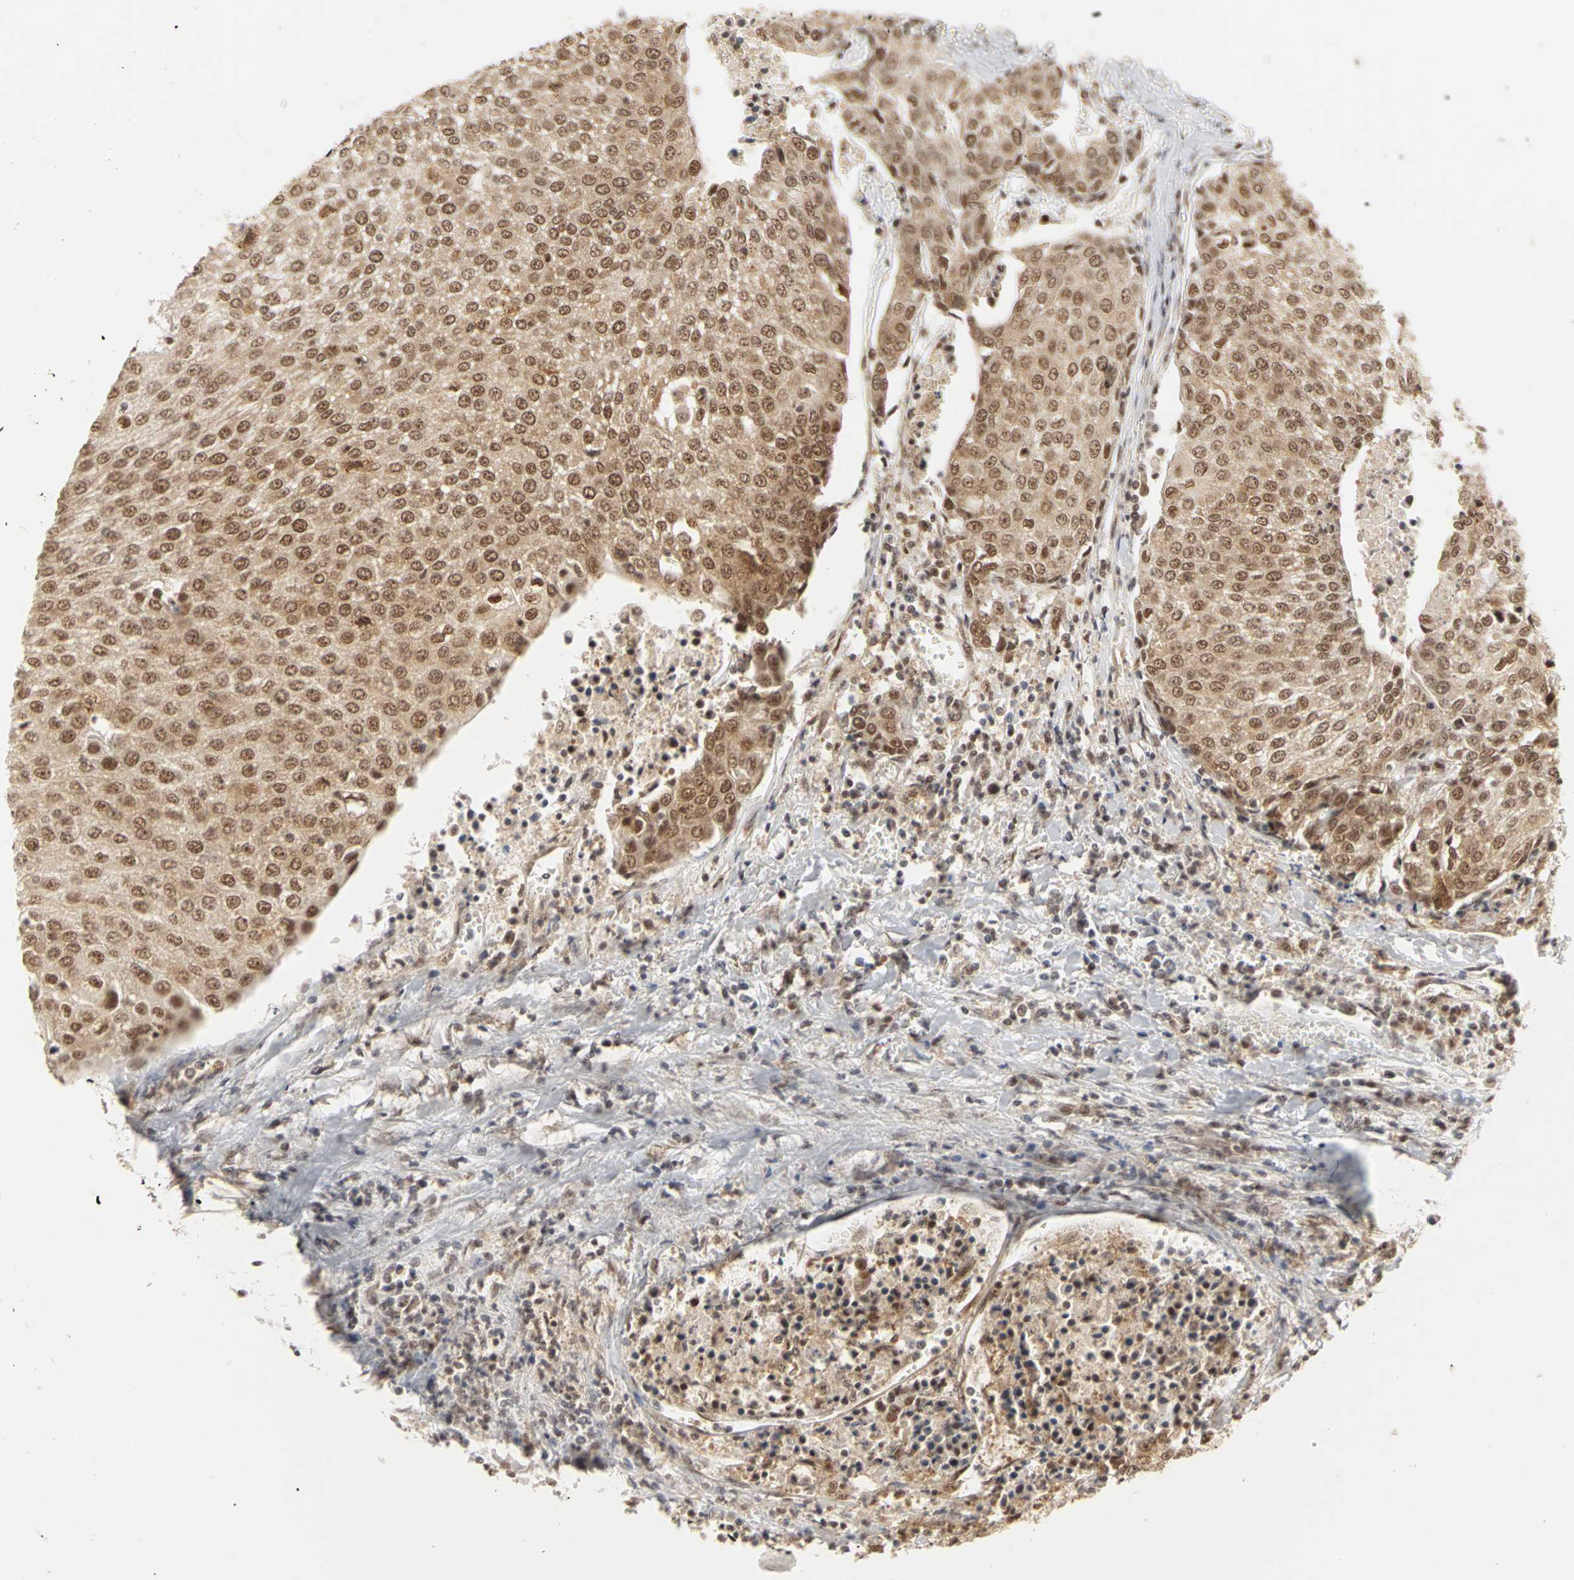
{"staining": {"intensity": "moderate", "quantity": ">75%", "location": "cytoplasmic/membranous,nuclear"}, "tissue": "urothelial cancer", "cell_type": "Tumor cells", "image_type": "cancer", "snomed": [{"axis": "morphology", "description": "Urothelial carcinoma, High grade"}, {"axis": "topography", "description": "Urinary bladder"}], "caption": "Immunohistochemical staining of human urothelial carcinoma (high-grade) displays moderate cytoplasmic/membranous and nuclear protein expression in about >75% of tumor cells. Using DAB (brown) and hematoxylin (blue) stains, captured at high magnification using brightfield microscopy.", "gene": "CSNK2B", "patient": {"sex": "female", "age": 85}}